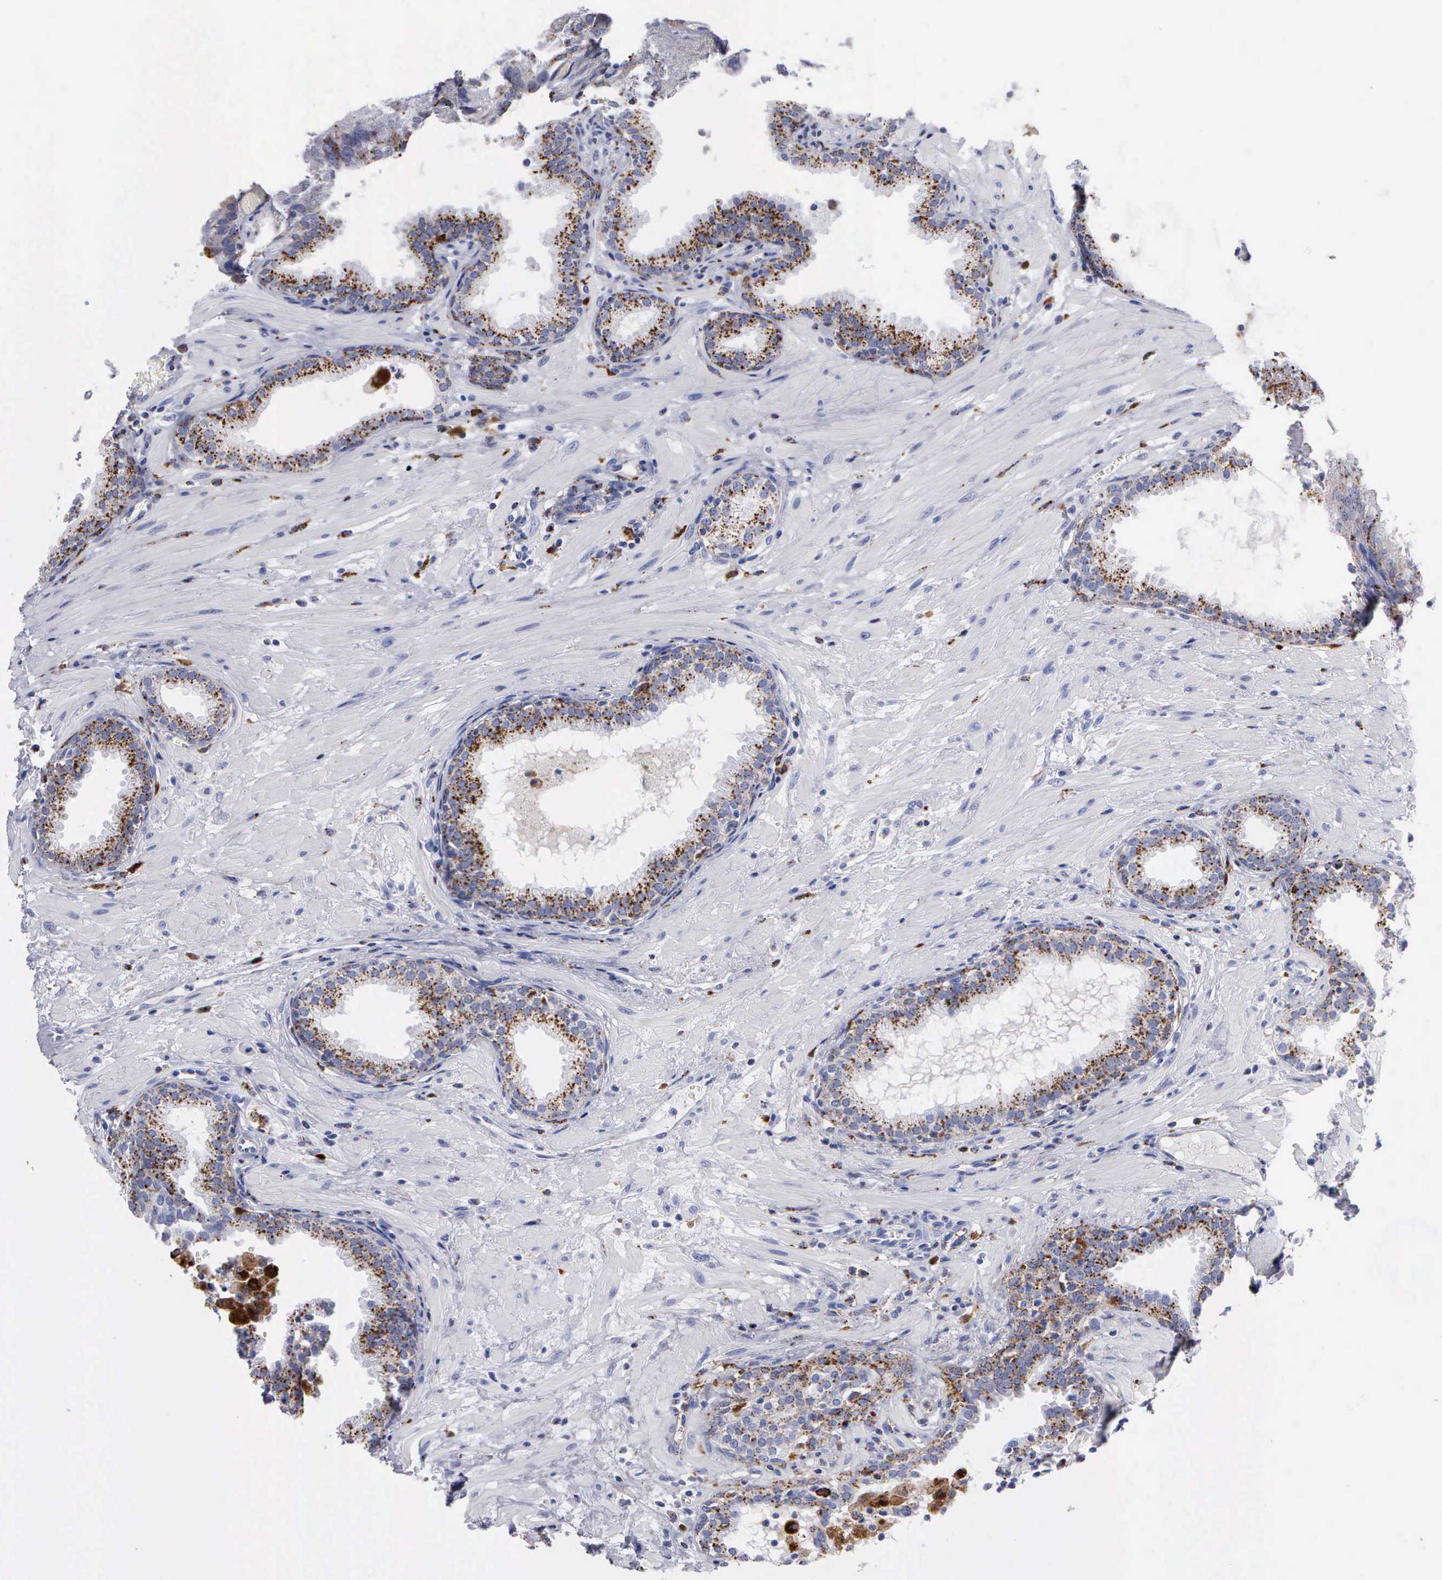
{"staining": {"intensity": "moderate", "quantity": ">75%", "location": "cytoplasmic/membranous"}, "tissue": "prostate", "cell_type": "Glandular cells", "image_type": "normal", "snomed": [{"axis": "morphology", "description": "Normal tissue, NOS"}, {"axis": "topography", "description": "Prostate"}], "caption": "Benign prostate shows moderate cytoplasmic/membranous staining in approximately >75% of glandular cells, visualized by immunohistochemistry.", "gene": "CTSH", "patient": {"sex": "male", "age": 64}}